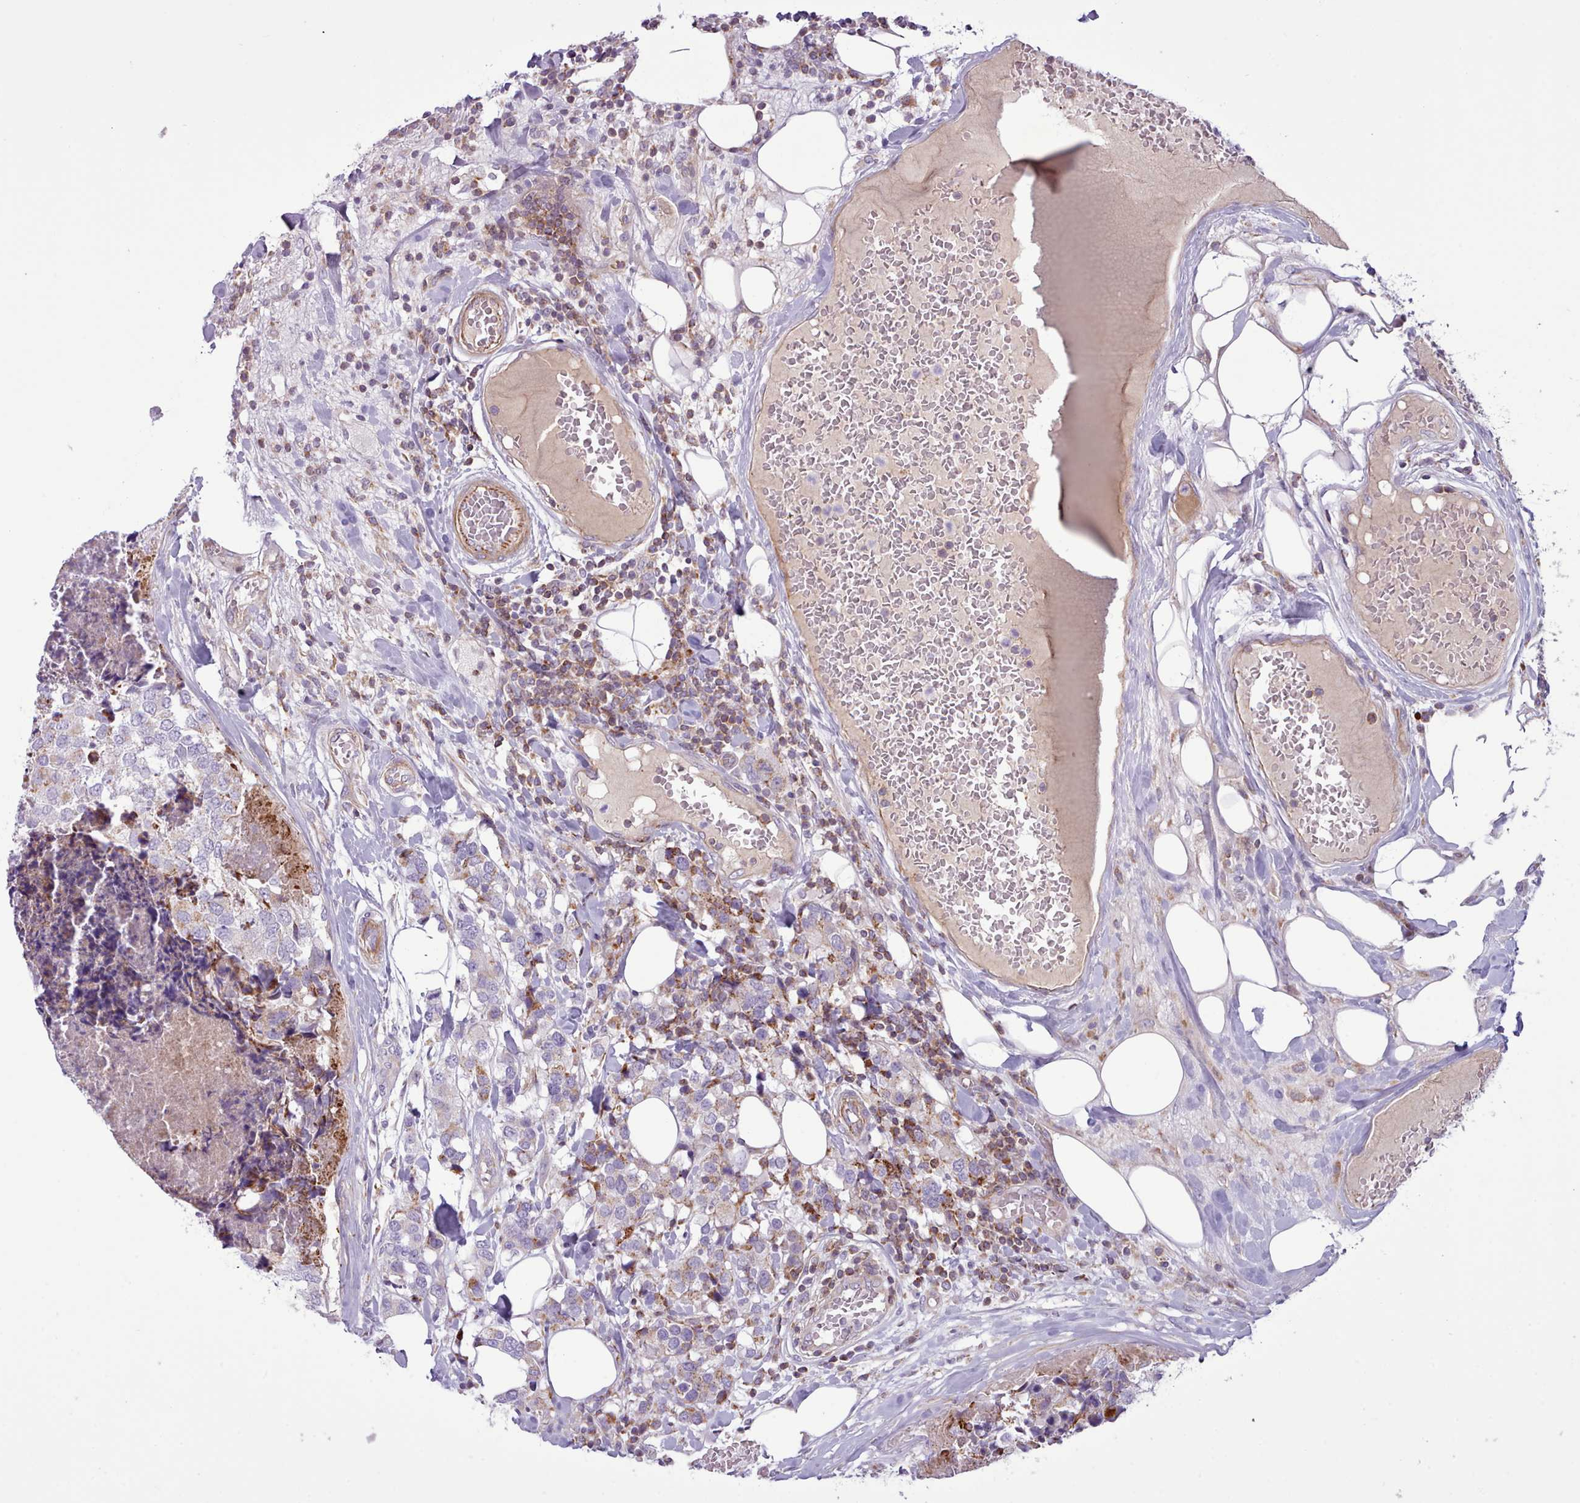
{"staining": {"intensity": "negative", "quantity": "none", "location": "none"}, "tissue": "breast cancer", "cell_type": "Tumor cells", "image_type": "cancer", "snomed": [{"axis": "morphology", "description": "Lobular carcinoma"}, {"axis": "topography", "description": "Breast"}], "caption": "Immunohistochemical staining of breast cancer (lobular carcinoma) demonstrates no significant positivity in tumor cells. (DAB immunohistochemistry visualized using brightfield microscopy, high magnification).", "gene": "TENT4B", "patient": {"sex": "female", "age": 59}}